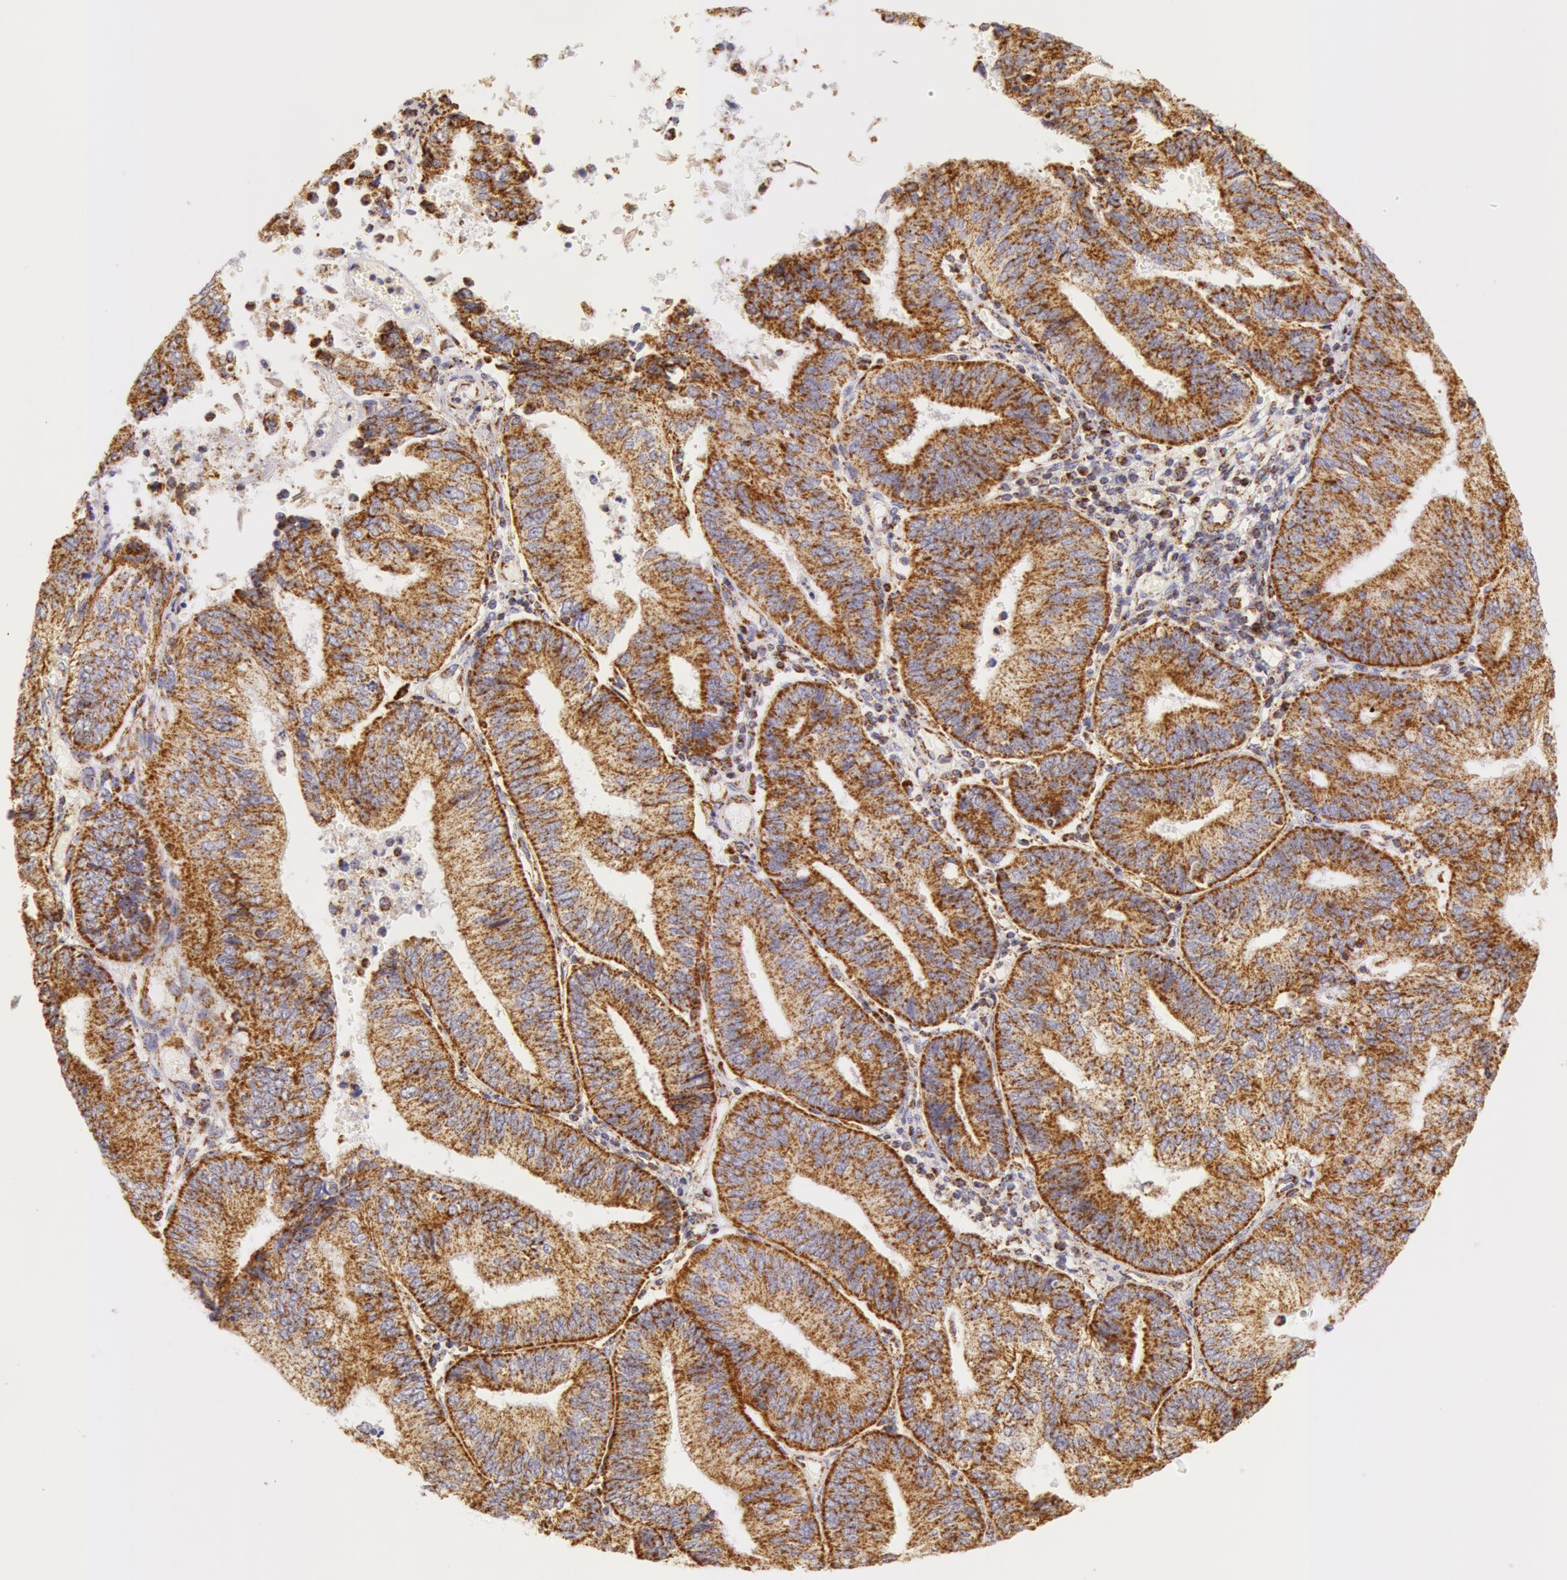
{"staining": {"intensity": "moderate", "quantity": ">75%", "location": "cytoplasmic/membranous"}, "tissue": "endometrial cancer", "cell_type": "Tumor cells", "image_type": "cancer", "snomed": [{"axis": "morphology", "description": "Adenocarcinoma, NOS"}, {"axis": "topography", "description": "Endometrium"}], "caption": "Moderate cytoplasmic/membranous protein staining is seen in about >75% of tumor cells in endometrial adenocarcinoma. (DAB = brown stain, brightfield microscopy at high magnification).", "gene": "ATP5F1B", "patient": {"sex": "female", "age": 55}}